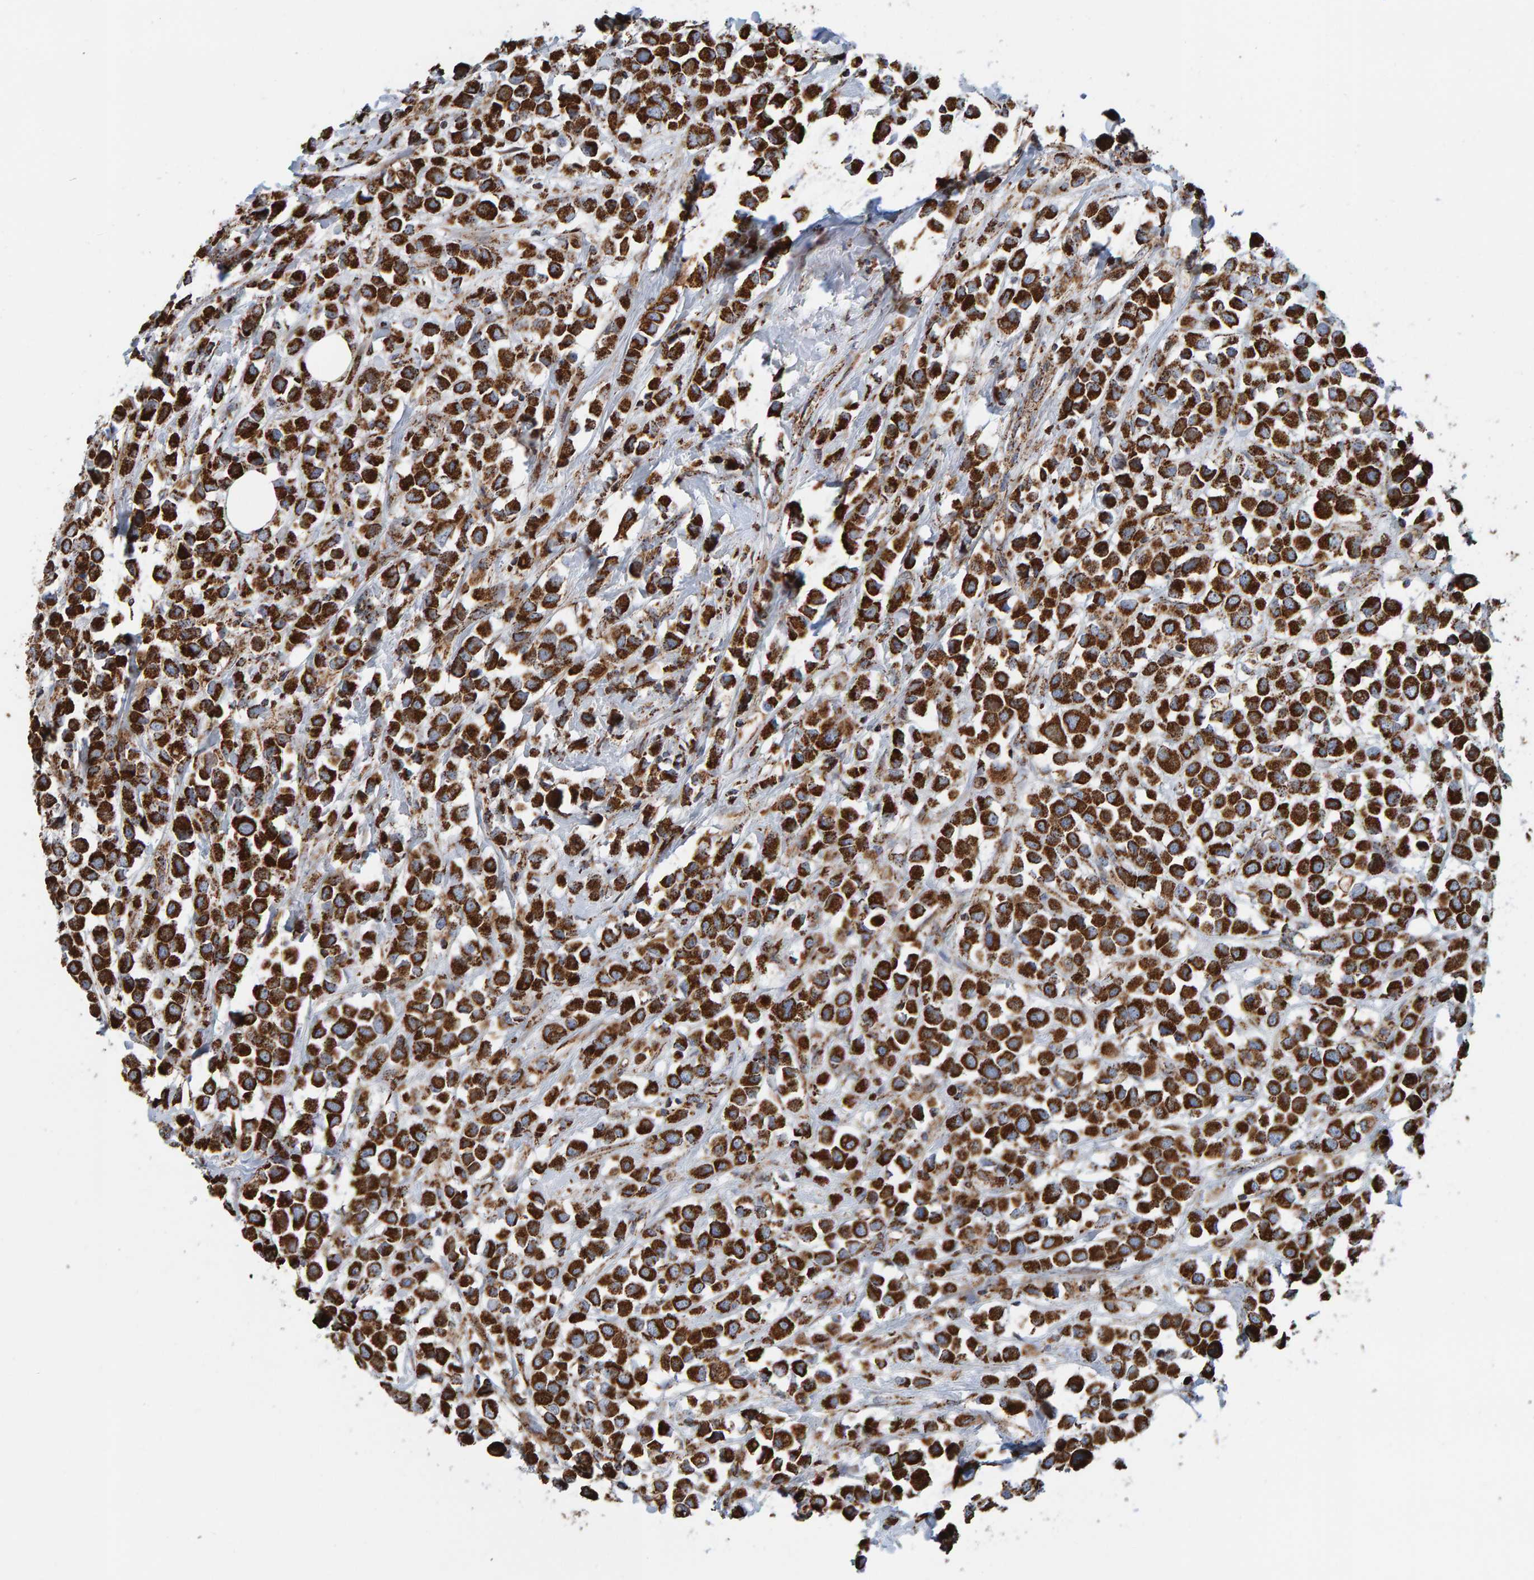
{"staining": {"intensity": "strong", "quantity": ">75%", "location": "cytoplasmic/membranous"}, "tissue": "breast cancer", "cell_type": "Tumor cells", "image_type": "cancer", "snomed": [{"axis": "morphology", "description": "Duct carcinoma"}, {"axis": "topography", "description": "Breast"}], "caption": "DAB immunohistochemical staining of intraductal carcinoma (breast) displays strong cytoplasmic/membranous protein positivity in approximately >75% of tumor cells. The staining is performed using DAB brown chromogen to label protein expression. The nuclei are counter-stained blue using hematoxylin.", "gene": "MRPL45", "patient": {"sex": "female", "age": 61}}